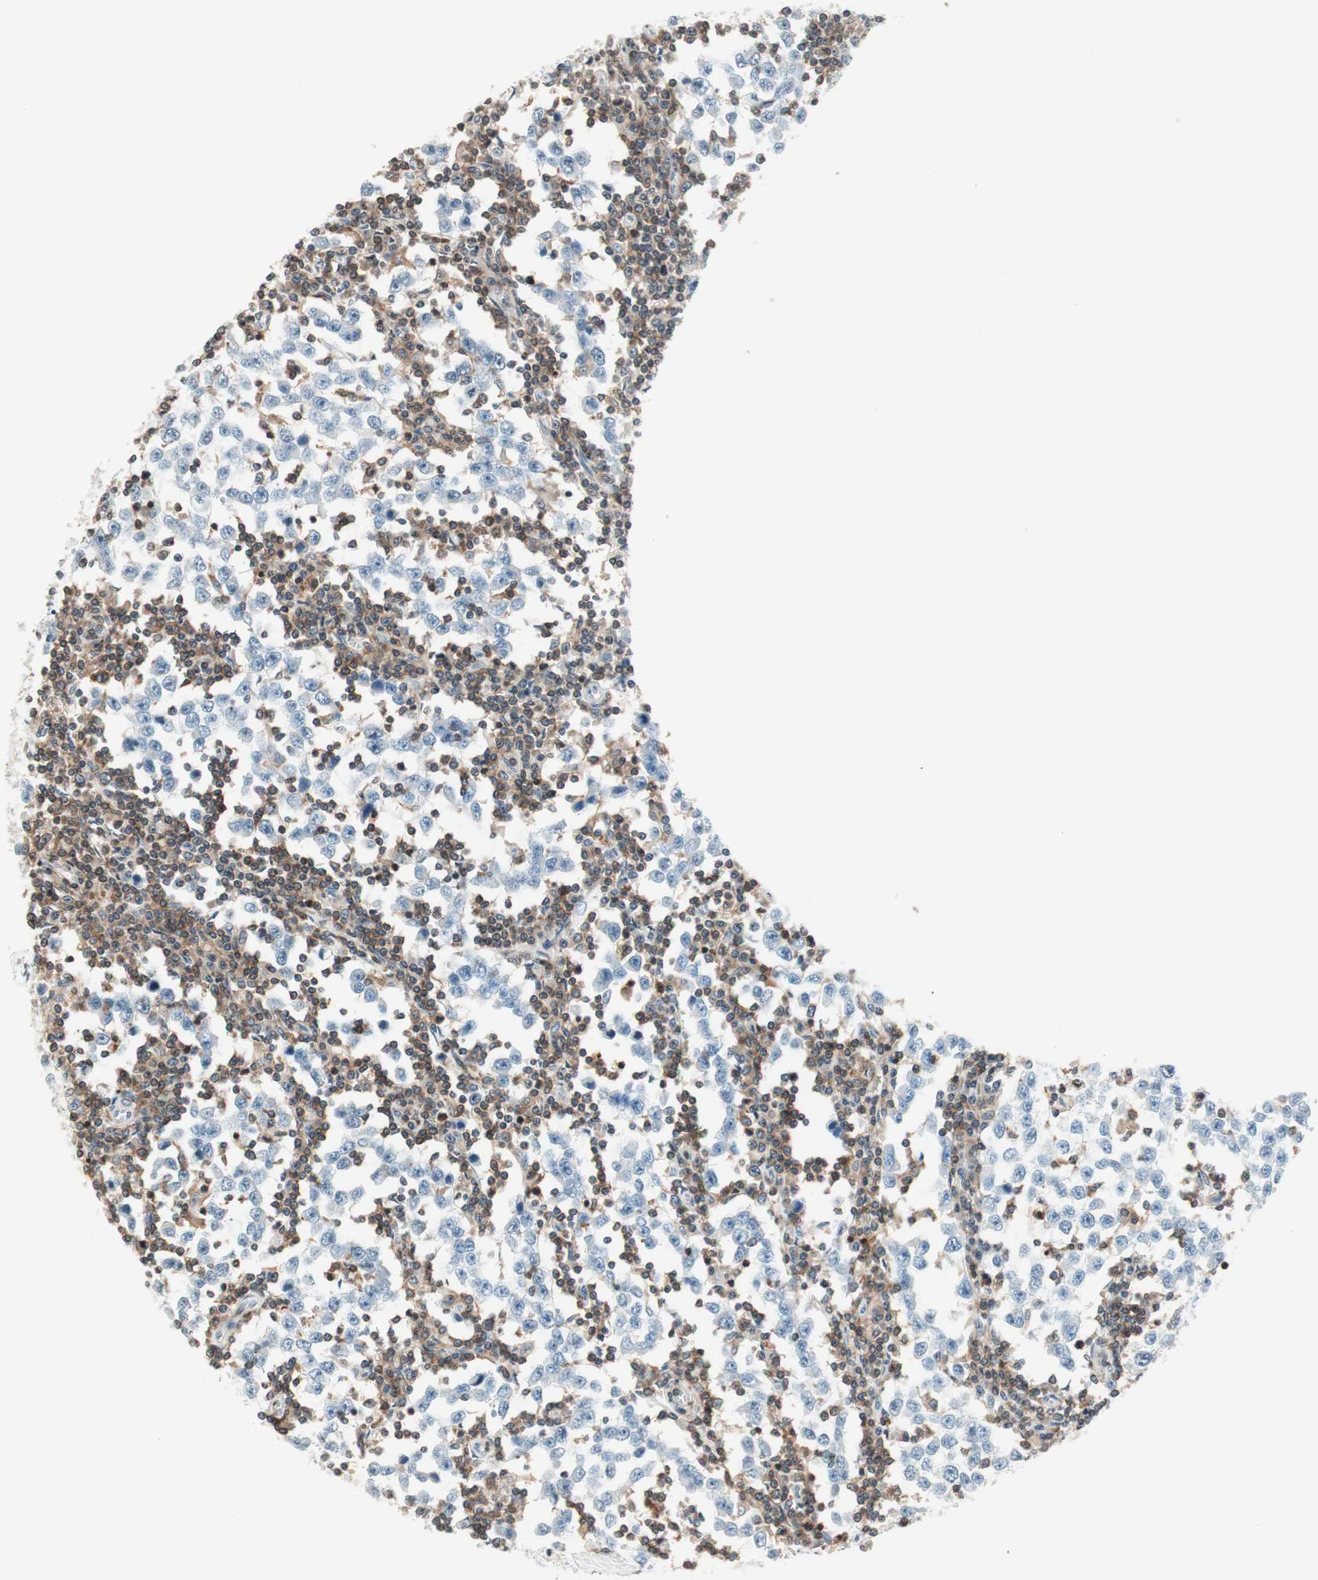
{"staining": {"intensity": "negative", "quantity": "none", "location": "none"}, "tissue": "testis cancer", "cell_type": "Tumor cells", "image_type": "cancer", "snomed": [{"axis": "morphology", "description": "Seminoma, NOS"}, {"axis": "topography", "description": "Testis"}], "caption": "Tumor cells are negative for brown protein staining in seminoma (testis).", "gene": "WIPF1", "patient": {"sex": "male", "age": 65}}